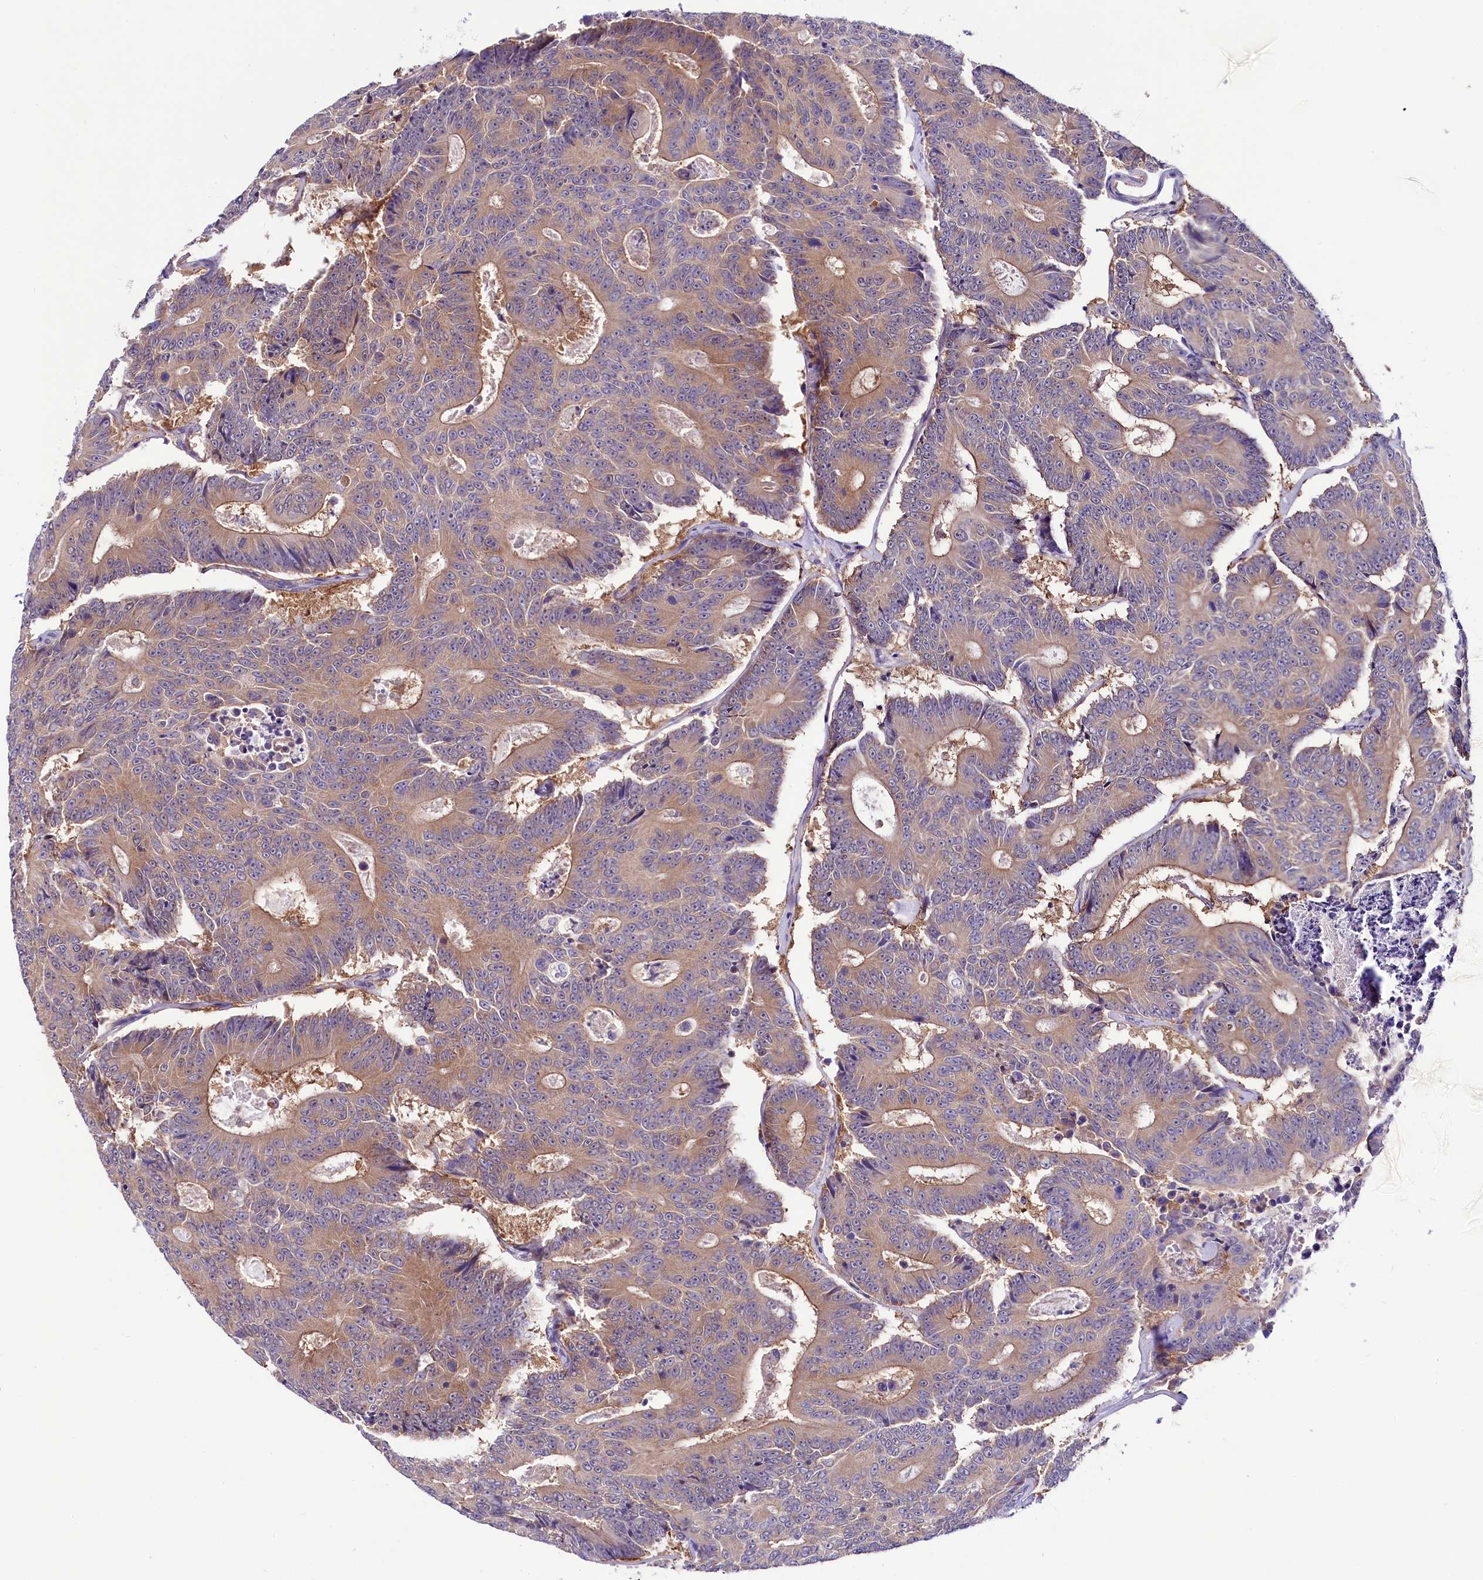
{"staining": {"intensity": "weak", "quantity": ">75%", "location": "cytoplasmic/membranous"}, "tissue": "colorectal cancer", "cell_type": "Tumor cells", "image_type": "cancer", "snomed": [{"axis": "morphology", "description": "Adenocarcinoma, NOS"}, {"axis": "topography", "description": "Colon"}], "caption": "Immunohistochemical staining of colorectal cancer demonstrates low levels of weak cytoplasmic/membranous protein expression in about >75% of tumor cells.", "gene": "ABHD5", "patient": {"sex": "male", "age": 83}}